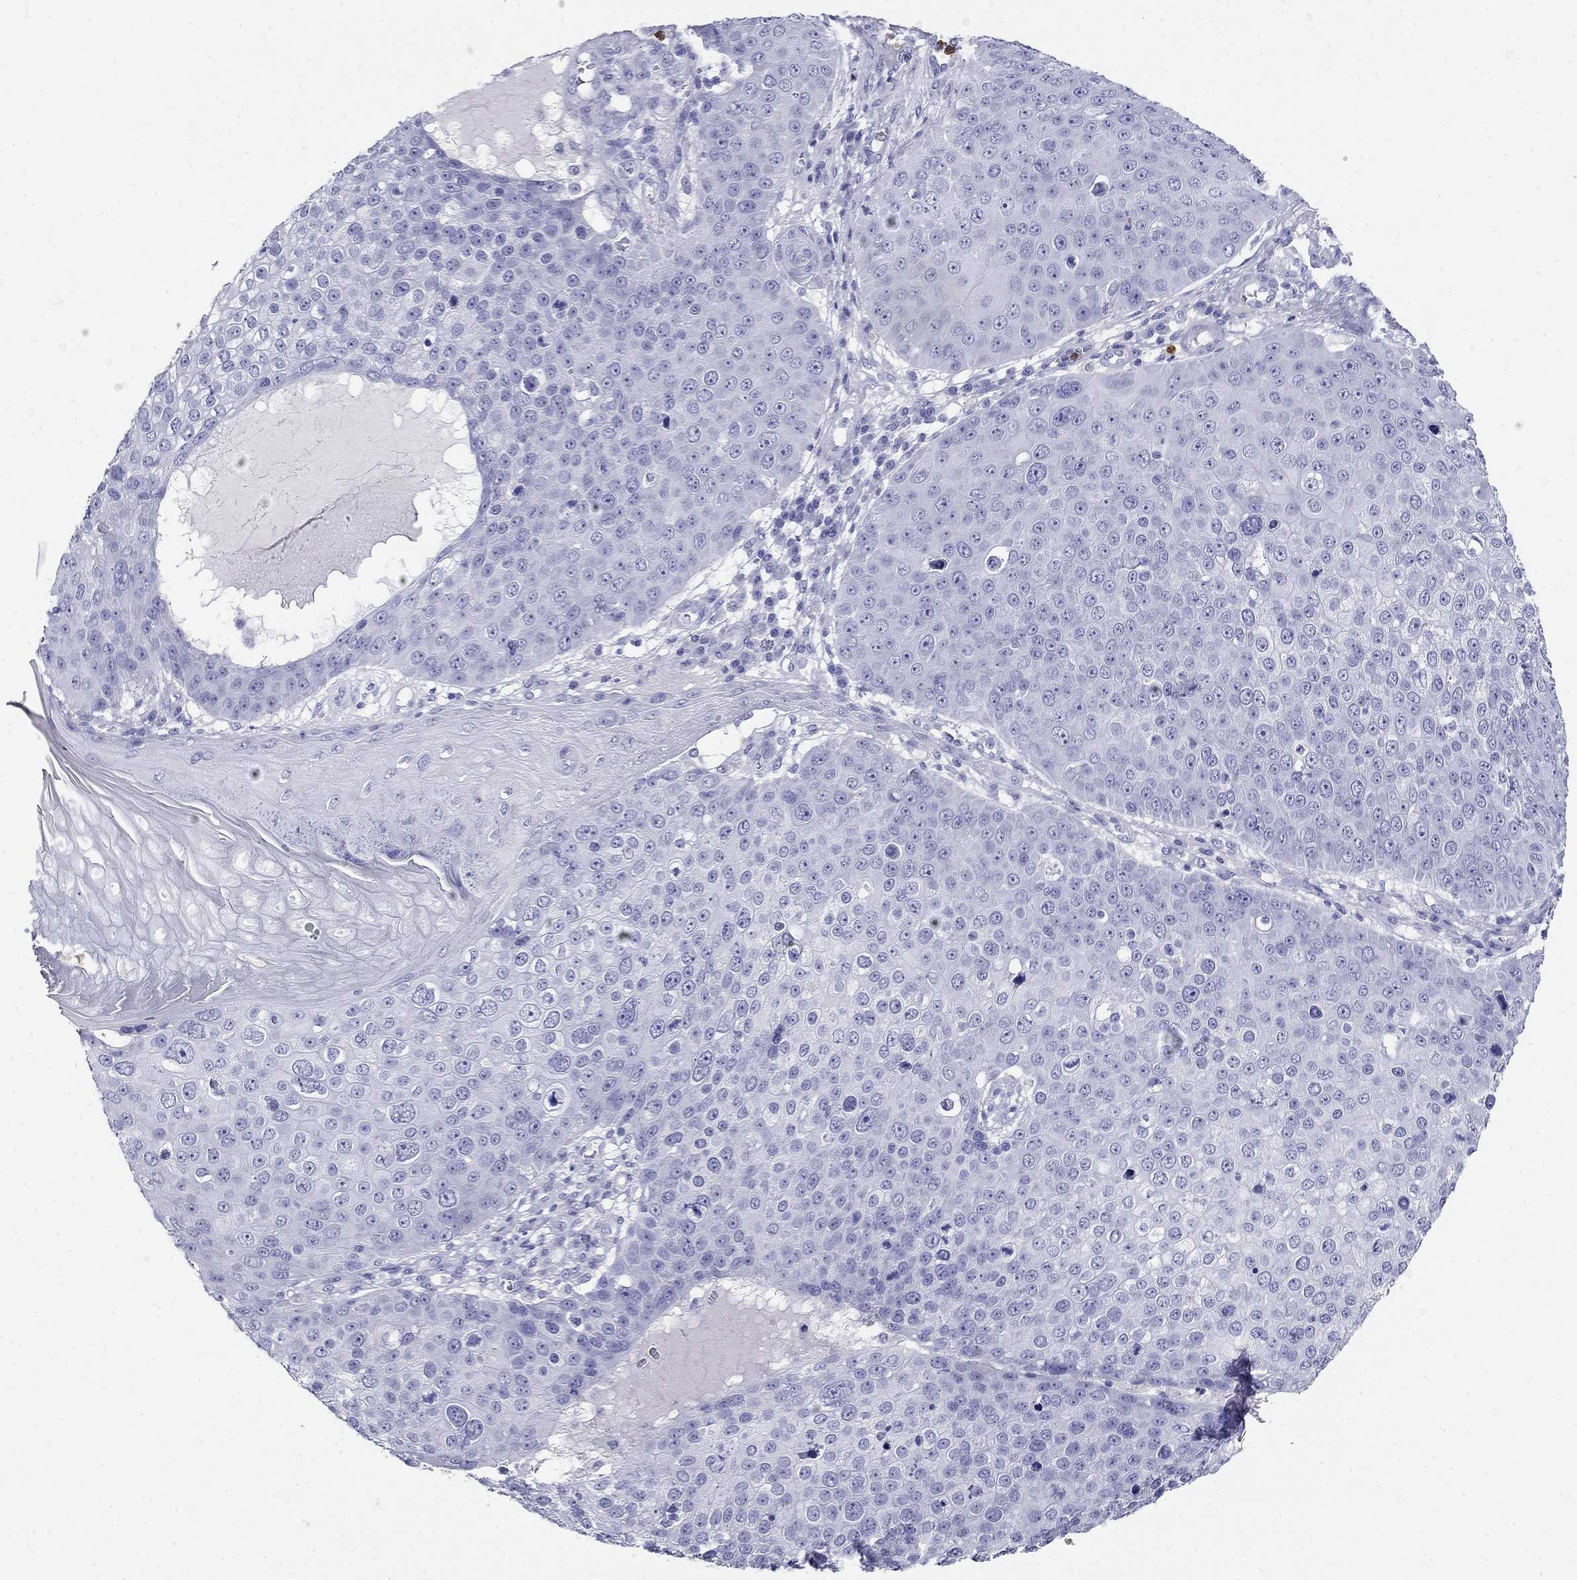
{"staining": {"intensity": "negative", "quantity": "none", "location": "none"}, "tissue": "skin cancer", "cell_type": "Tumor cells", "image_type": "cancer", "snomed": [{"axis": "morphology", "description": "Squamous cell carcinoma, NOS"}, {"axis": "topography", "description": "Skin"}], "caption": "High power microscopy micrograph of an immunohistochemistry photomicrograph of skin cancer (squamous cell carcinoma), revealing no significant expression in tumor cells.", "gene": "PPP1R36", "patient": {"sex": "male", "age": 71}}